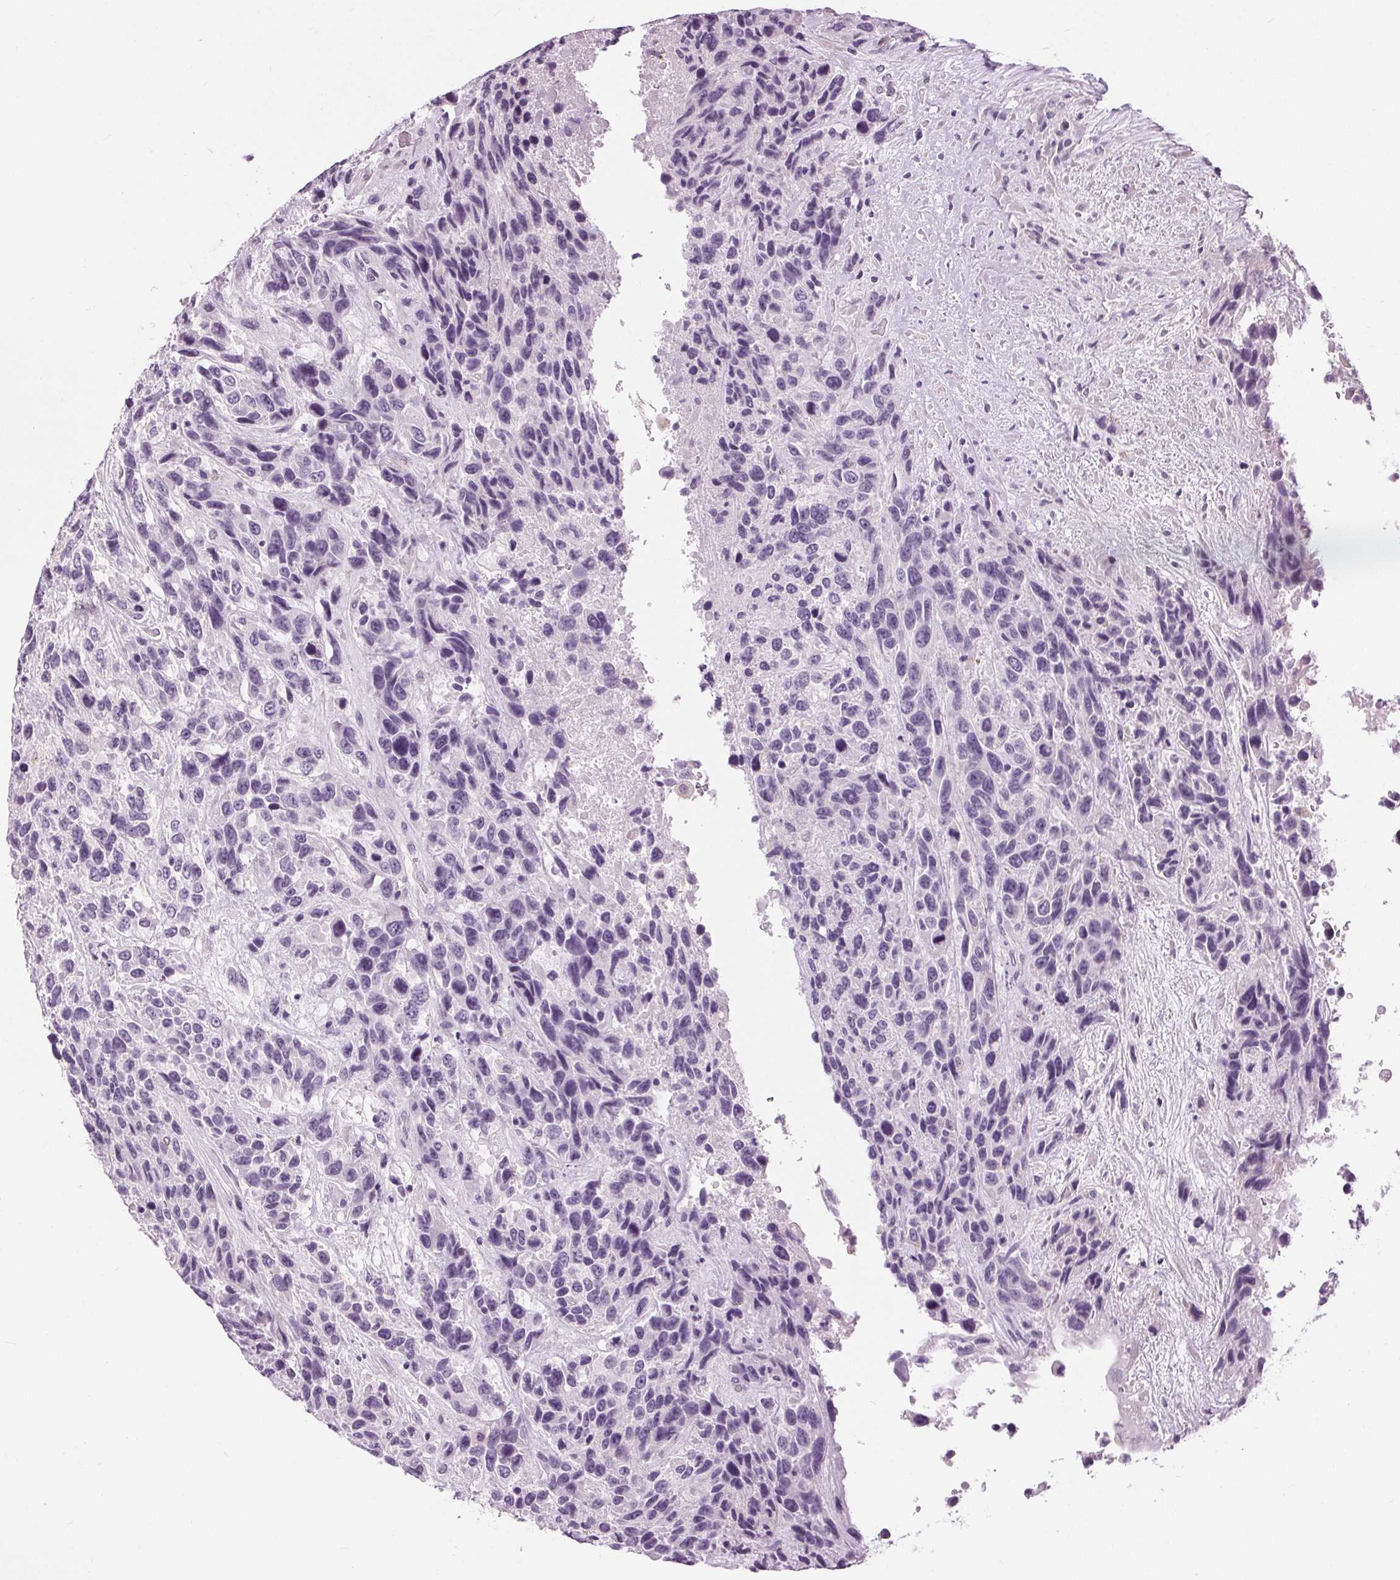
{"staining": {"intensity": "negative", "quantity": "none", "location": "none"}, "tissue": "urothelial cancer", "cell_type": "Tumor cells", "image_type": "cancer", "snomed": [{"axis": "morphology", "description": "Urothelial carcinoma, High grade"}, {"axis": "topography", "description": "Urinary bladder"}], "caption": "Urothelial cancer was stained to show a protein in brown. There is no significant positivity in tumor cells.", "gene": "MISP", "patient": {"sex": "female", "age": 70}}